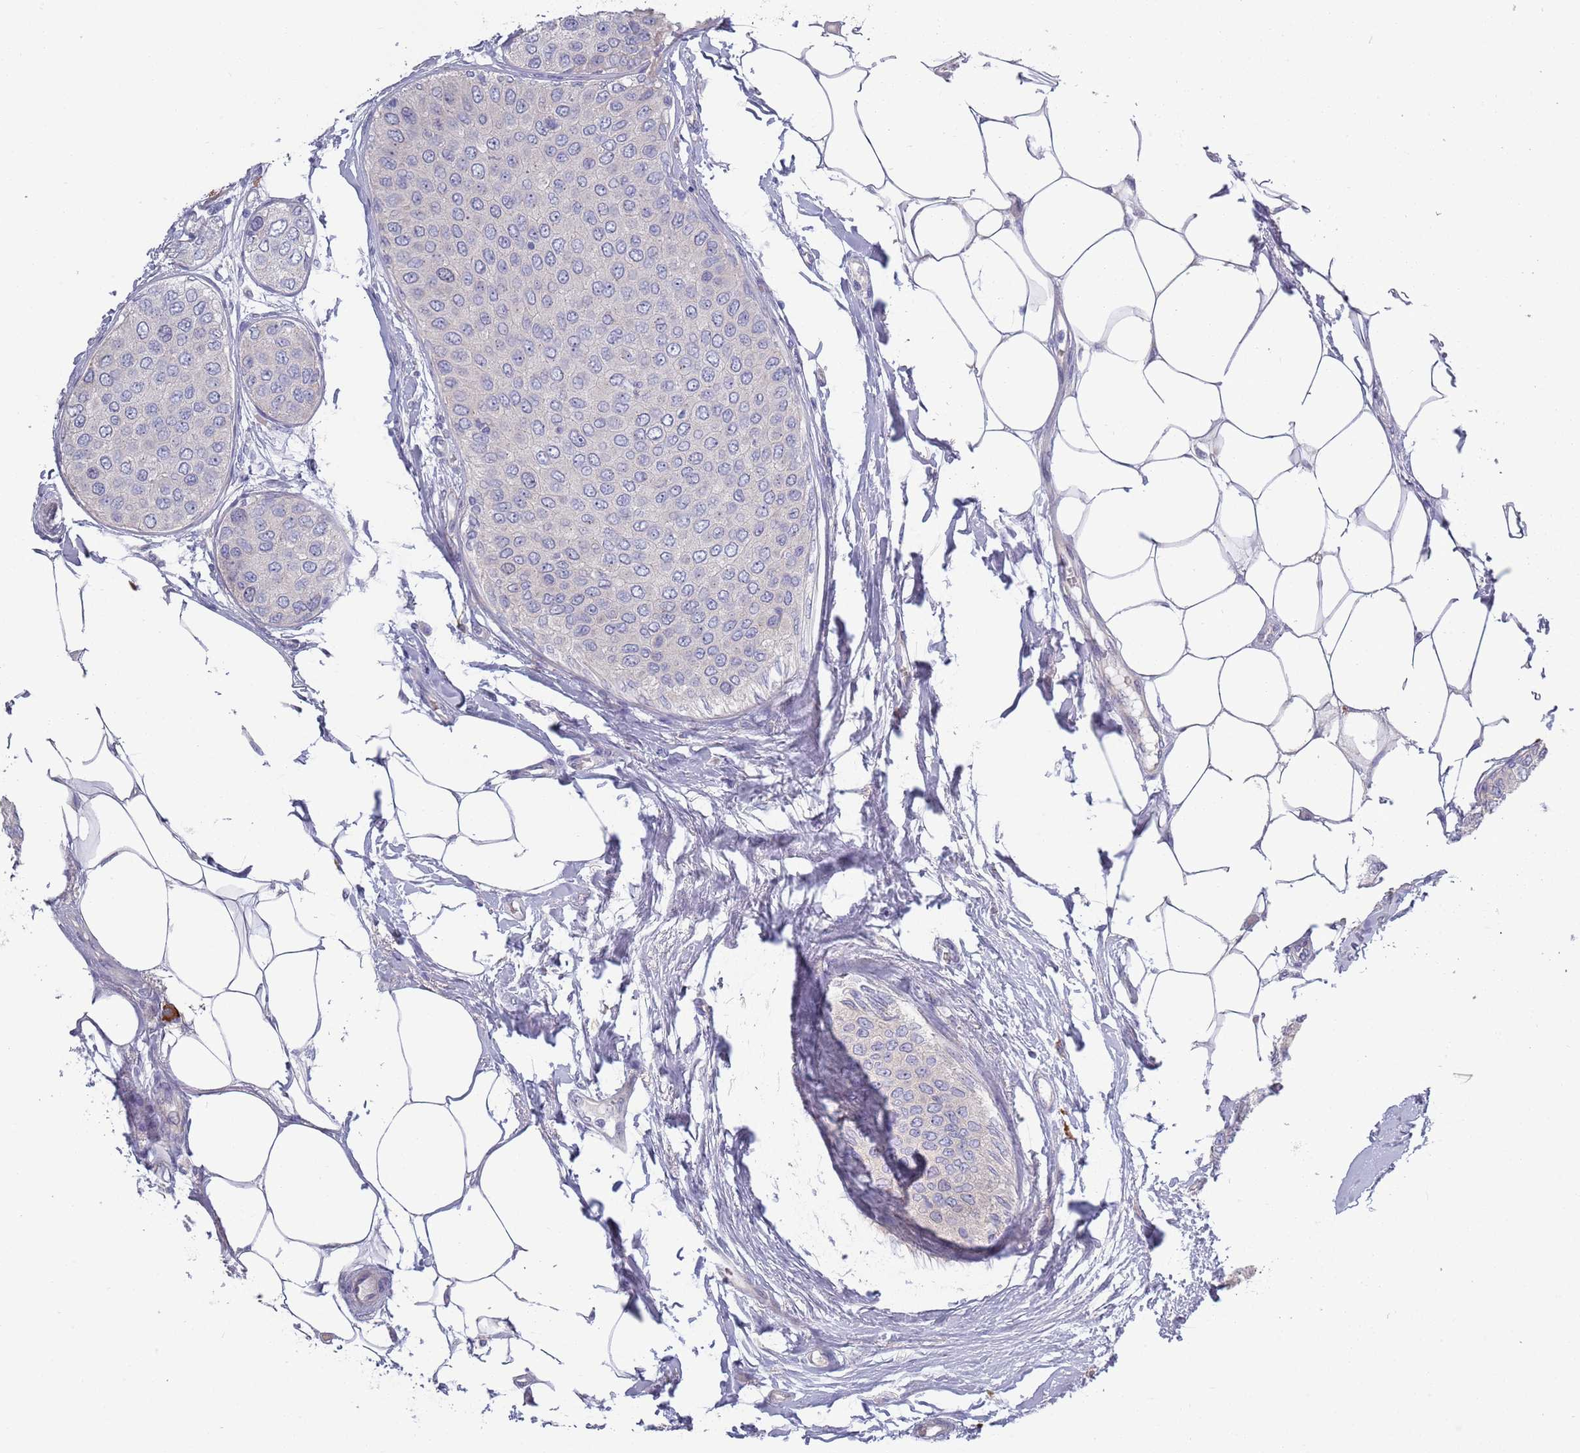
{"staining": {"intensity": "negative", "quantity": "none", "location": "none"}, "tissue": "breast cancer", "cell_type": "Tumor cells", "image_type": "cancer", "snomed": [{"axis": "morphology", "description": "Duct carcinoma"}, {"axis": "topography", "description": "Breast"}], "caption": "Tumor cells show no significant protein positivity in intraductal carcinoma (breast).", "gene": "LTB", "patient": {"sex": "female", "age": 72}}